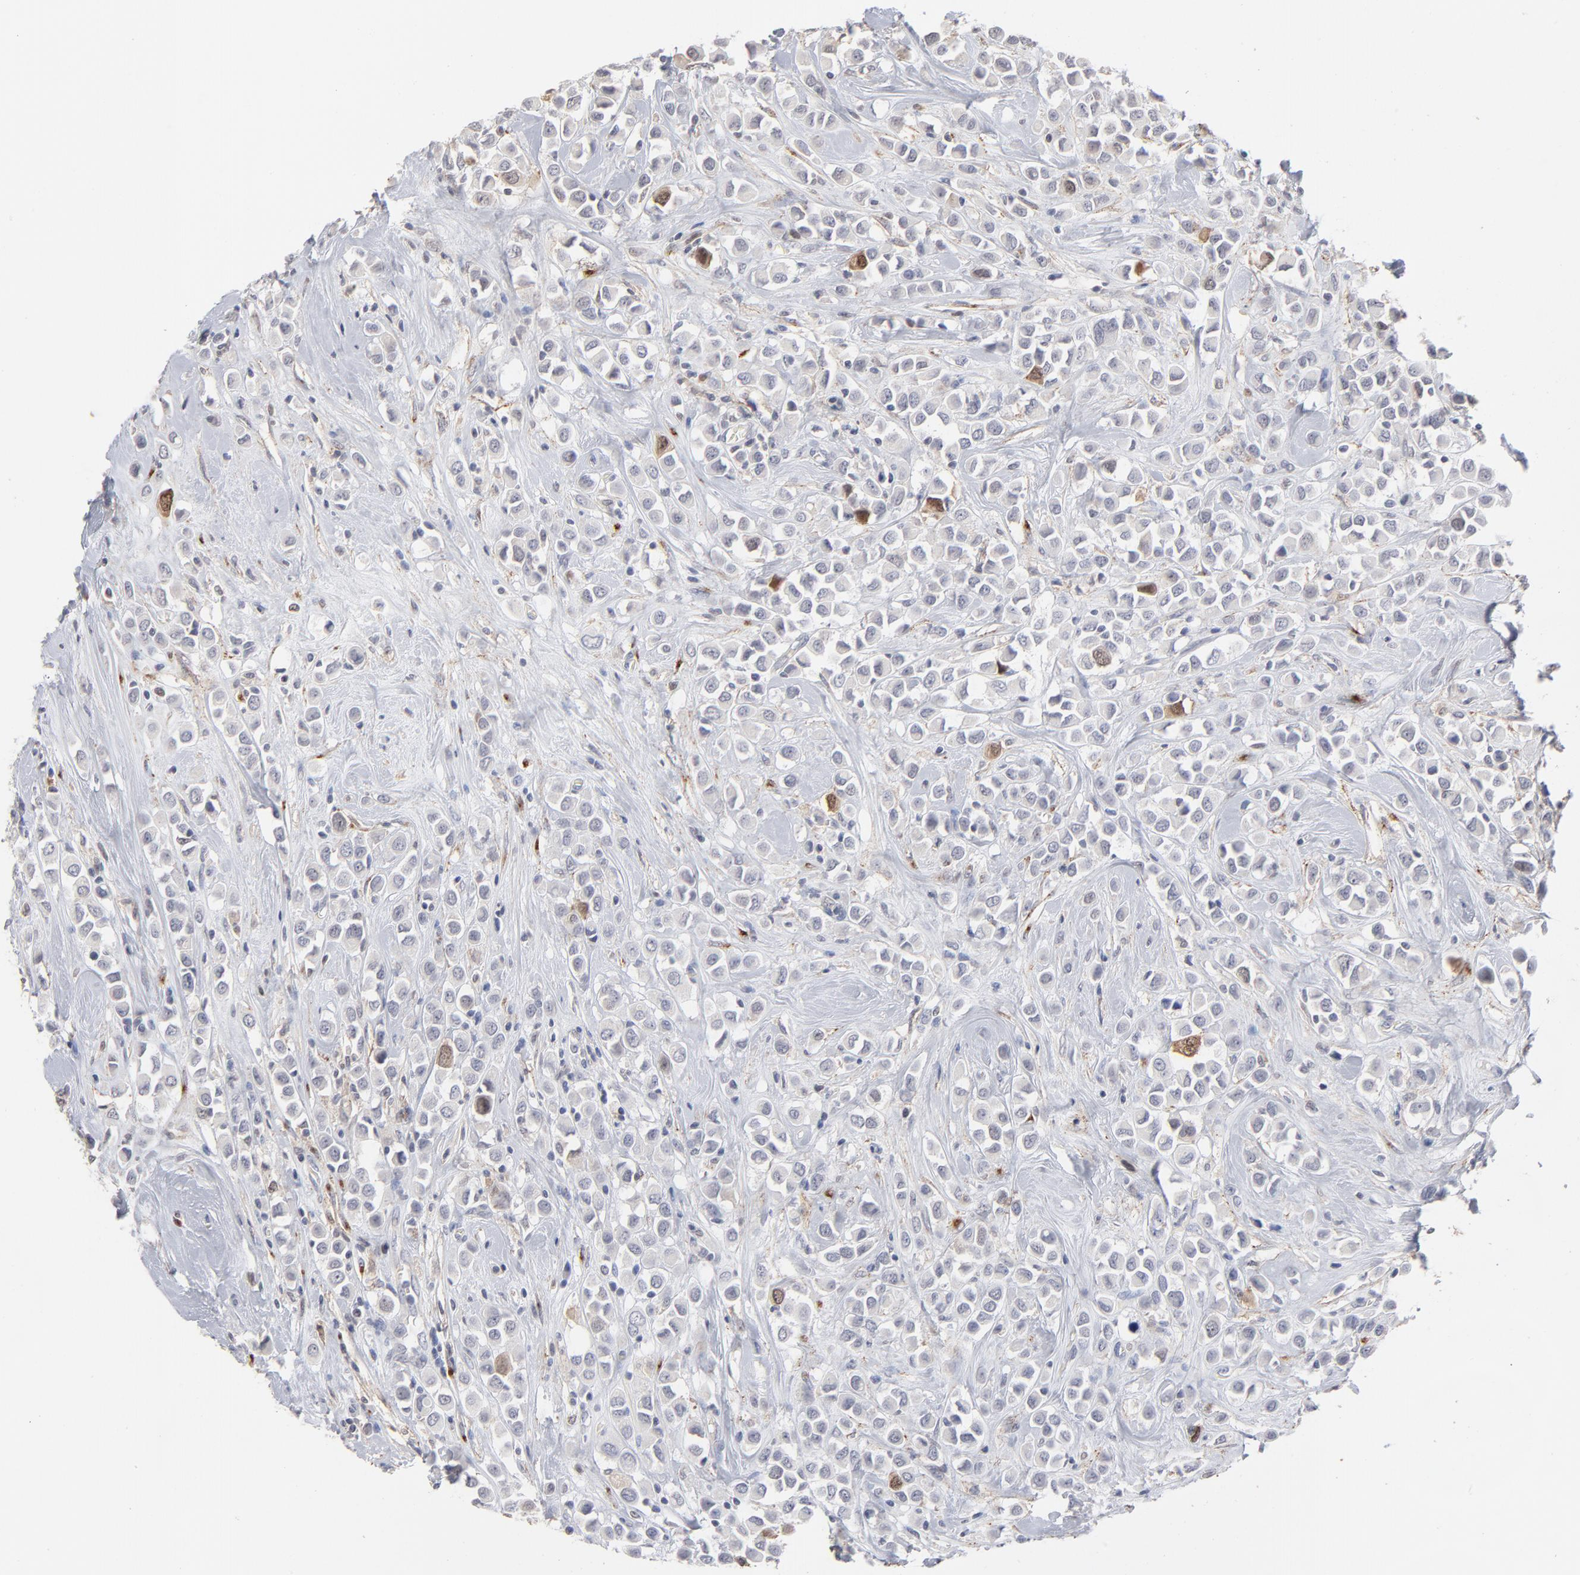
{"staining": {"intensity": "moderate", "quantity": "<25%", "location": "cytoplasmic/membranous,nuclear"}, "tissue": "breast cancer", "cell_type": "Tumor cells", "image_type": "cancer", "snomed": [{"axis": "morphology", "description": "Duct carcinoma"}, {"axis": "topography", "description": "Breast"}], "caption": "This is a histology image of immunohistochemistry (IHC) staining of invasive ductal carcinoma (breast), which shows moderate staining in the cytoplasmic/membranous and nuclear of tumor cells.", "gene": "AURKA", "patient": {"sex": "female", "age": 61}}